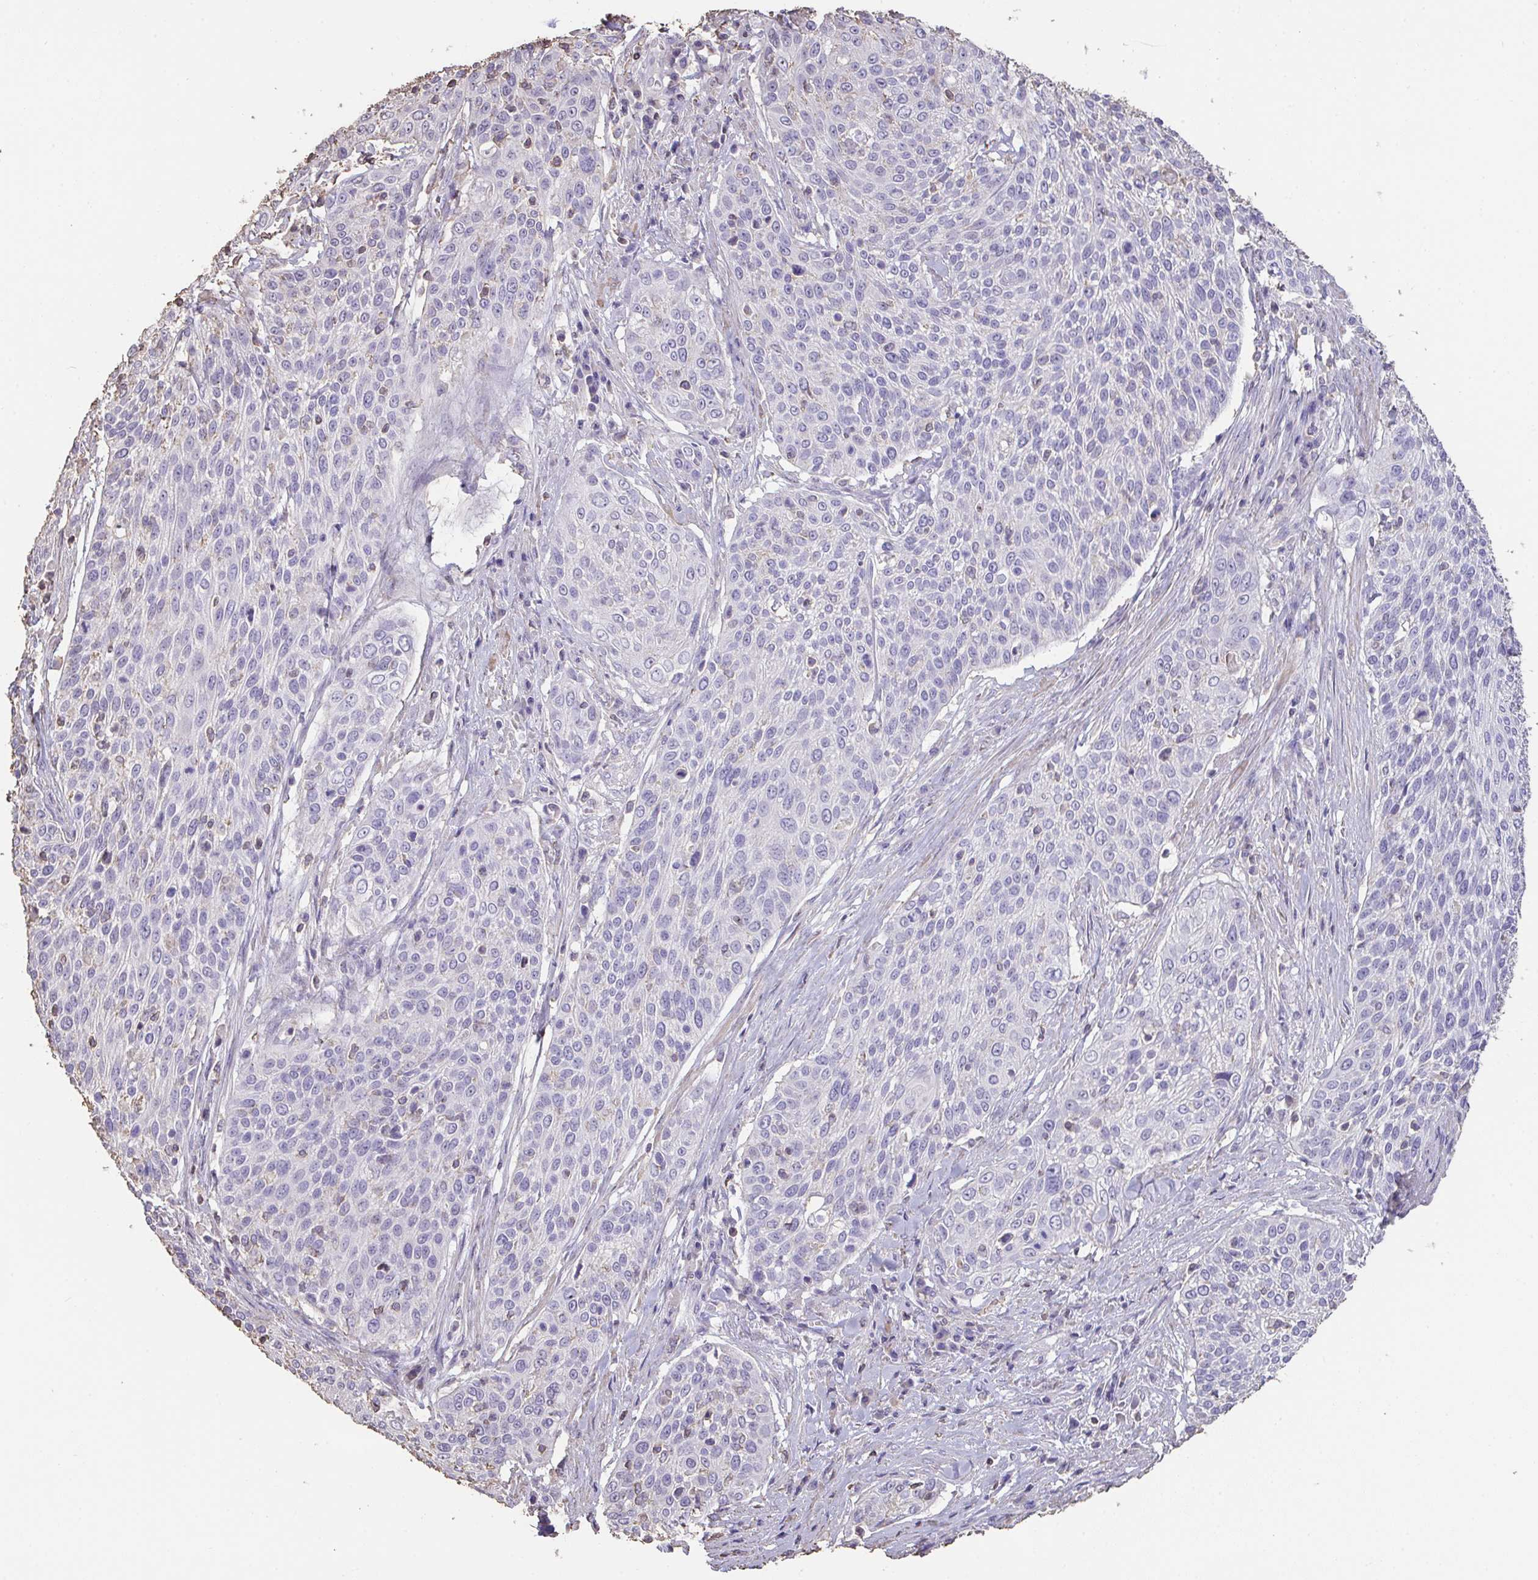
{"staining": {"intensity": "negative", "quantity": "none", "location": "none"}, "tissue": "cervical cancer", "cell_type": "Tumor cells", "image_type": "cancer", "snomed": [{"axis": "morphology", "description": "Squamous cell carcinoma, NOS"}, {"axis": "topography", "description": "Cervix"}], "caption": "Tumor cells are negative for brown protein staining in cervical cancer.", "gene": "IL23R", "patient": {"sex": "female", "age": 31}}